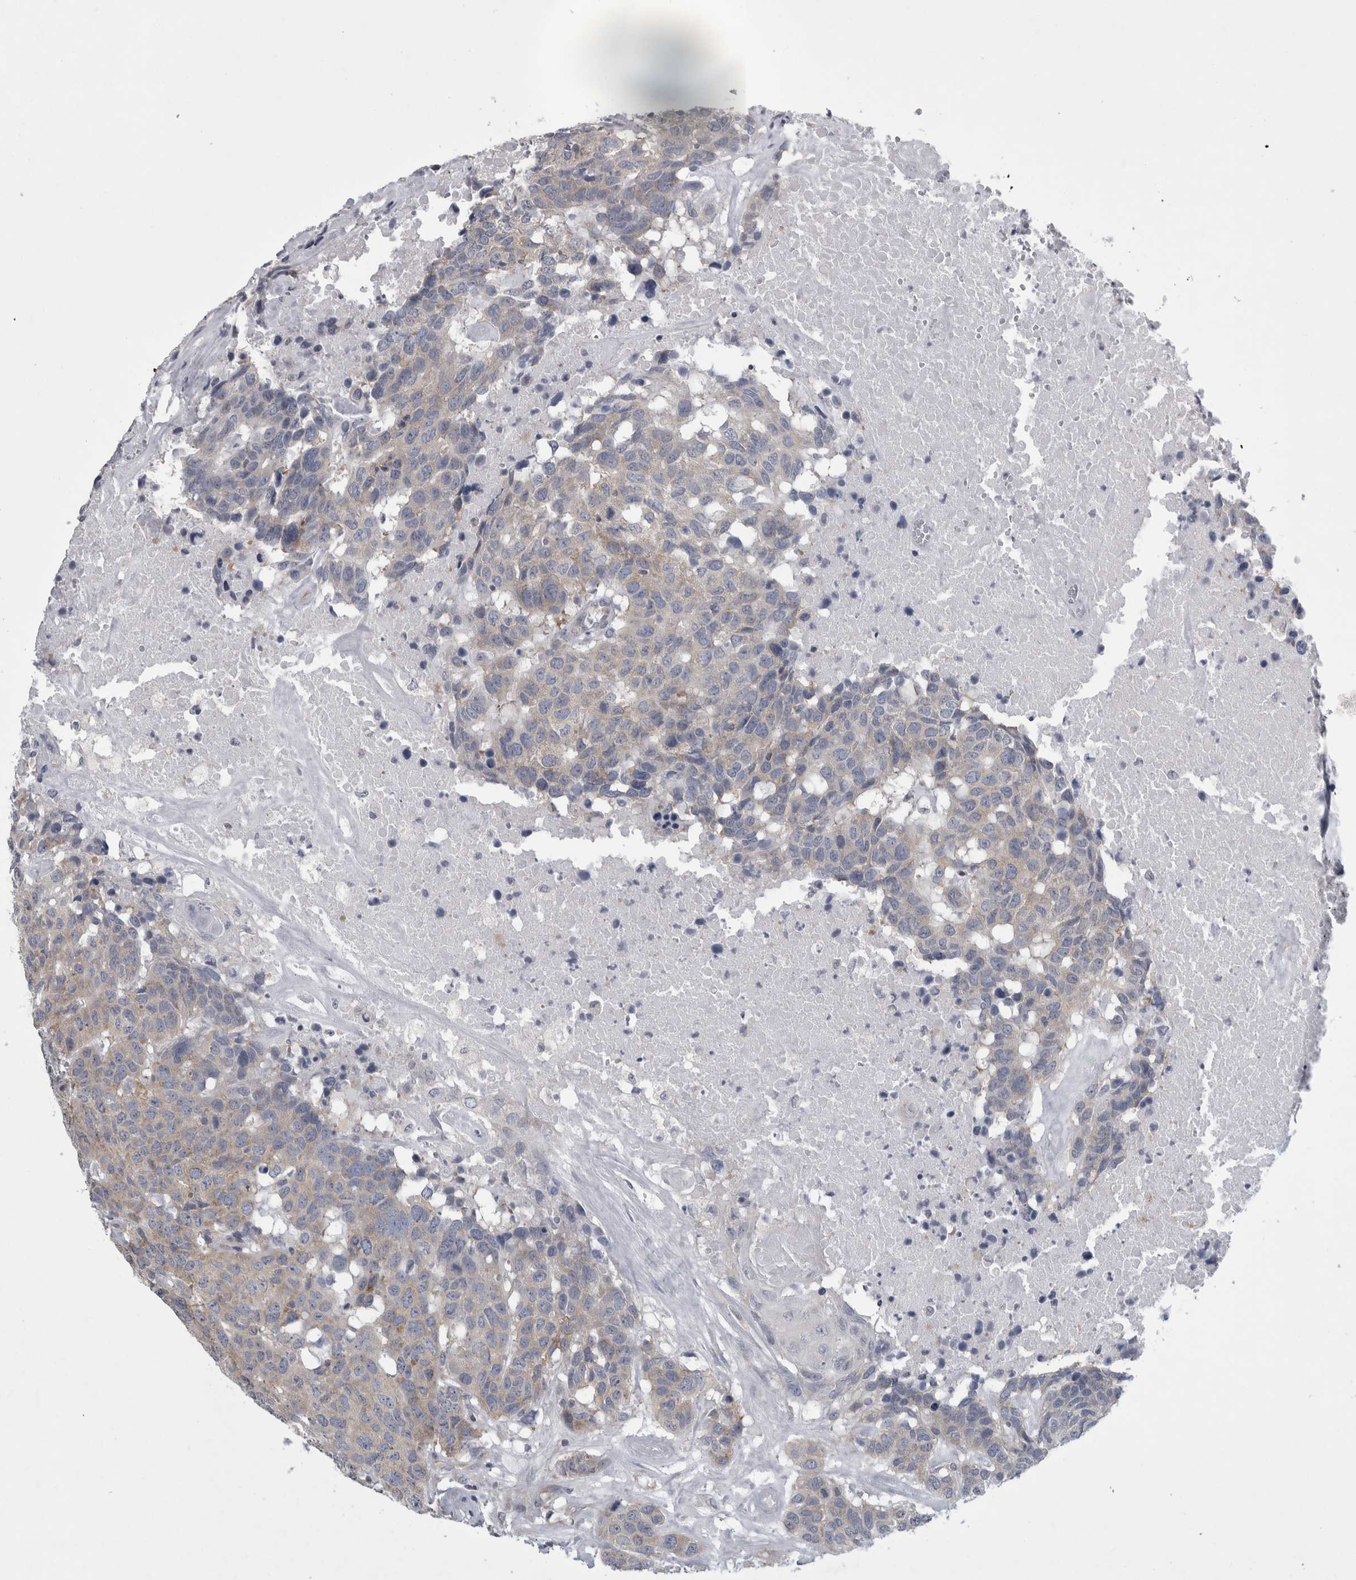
{"staining": {"intensity": "weak", "quantity": "<25%", "location": "cytoplasmic/membranous"}, "tissue": "head and neck cancer", "cell_type": "Tumor cells", "image_type": "cancer", "snomed": [{"axis": "morphology", "description": "Squamous cell carcinoma, NOS"}, {"axis": "topography", "description": "Head-Neck"}], "caption": "IHC photomicrograph of squamous cell carcinoma (head and neck) stained for a protein (brown), which exhibits no positivity in tumor cells.", "gene": "PRRC2C", "patient": {"sex": "male", "age": 66}}